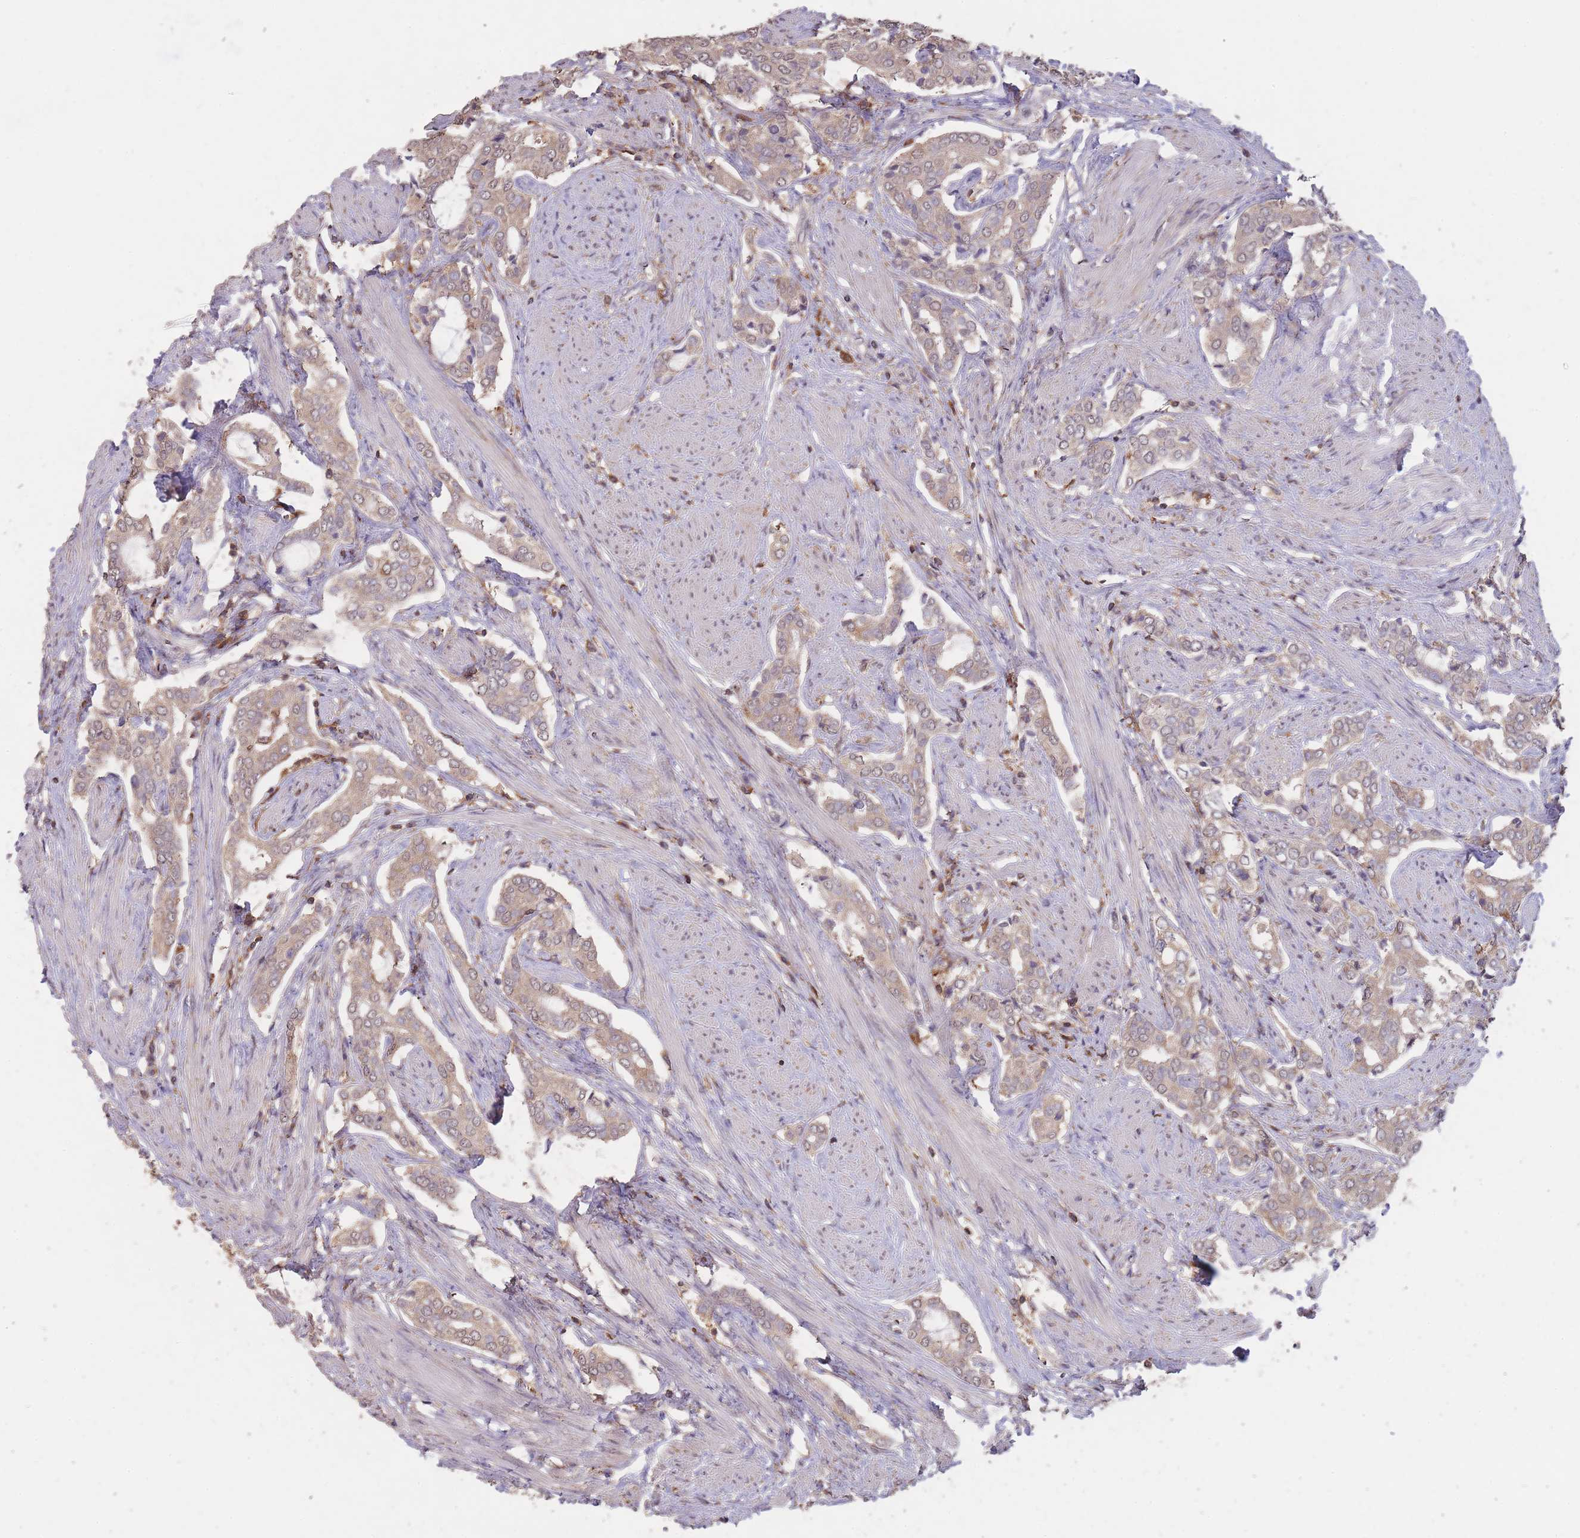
{"staining": {"intensity": "moderate", "quantity": ">75%", "location": "cytoplasmic/membranous"}, "tissue": "prostate cancer", "cell_type": "Tumor cells", "image_type": "cancer", "snomed": [{"axis": "morphology", "description": "Adenocarcinoma, High grade"}, {"axis": "topography", "description": "Prostate"}], "caption": "A high-resolution image shows IHC staining of adenocarcinoma (high-grade) (prostate), which reveals moderate cytoplasmic/membranous staining in about >75% of tumor cells.", "gene": "GMIP", "patient": {"sex": "male", "age": 71}}